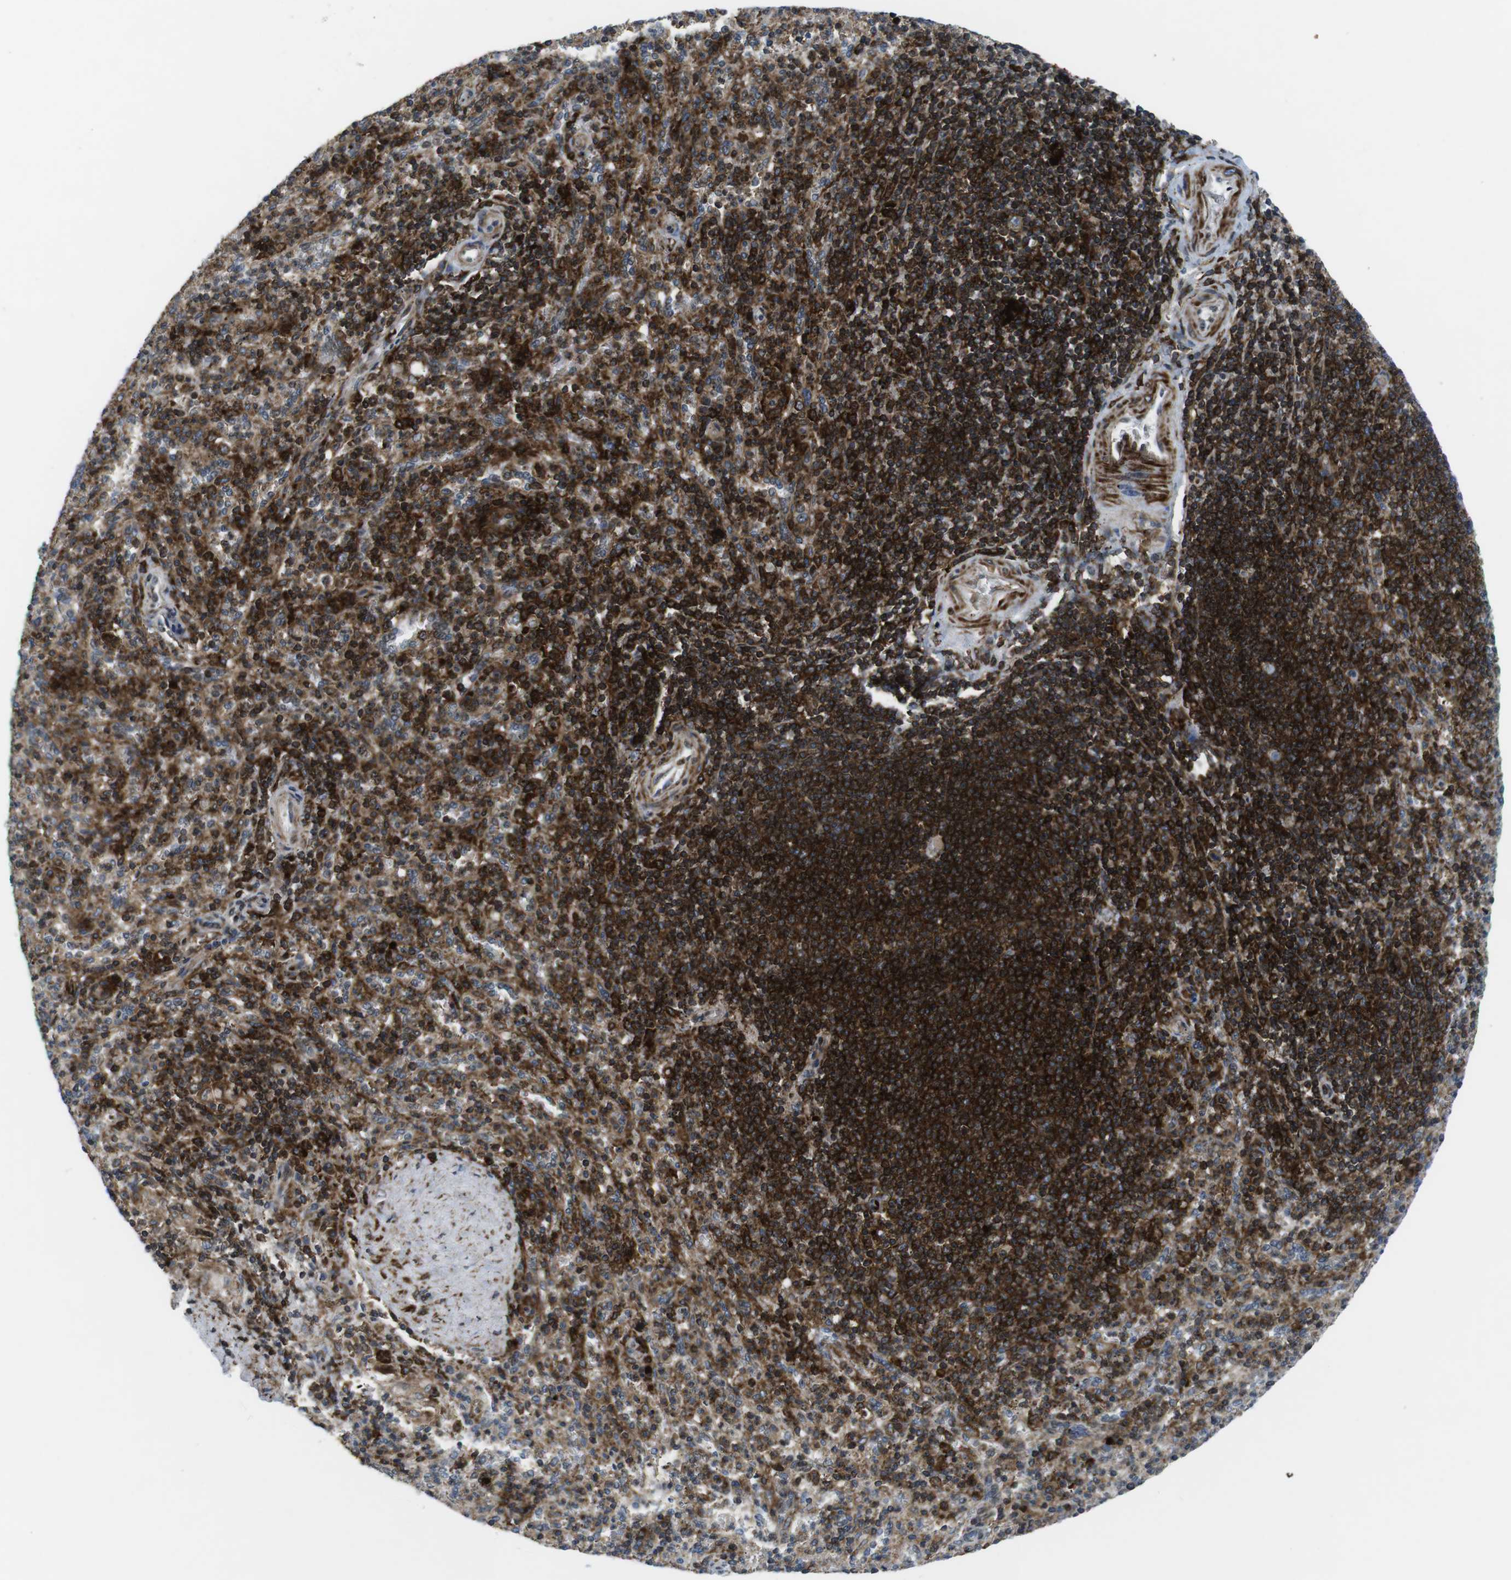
{"staining": {"intensity": "strong", "quantity": "25%-75%", "location": "cytoplasmic/membranous"}, "tissue": "spleen", "cell_type": "Cells in red pulp", "image_type": "normal", "snomed": [{"axis": "morphology", "description": "Normal tissue, NOS"}, {"axis": "topography", "description": "Spleen"}], "caption": "Strong cytoplasmic/membranous protein staining is seen in approximately 25%-75% of cells in red pulp in spleen.", "gene": "CUL7", "patient": {"sex": "male", "age": 36}}